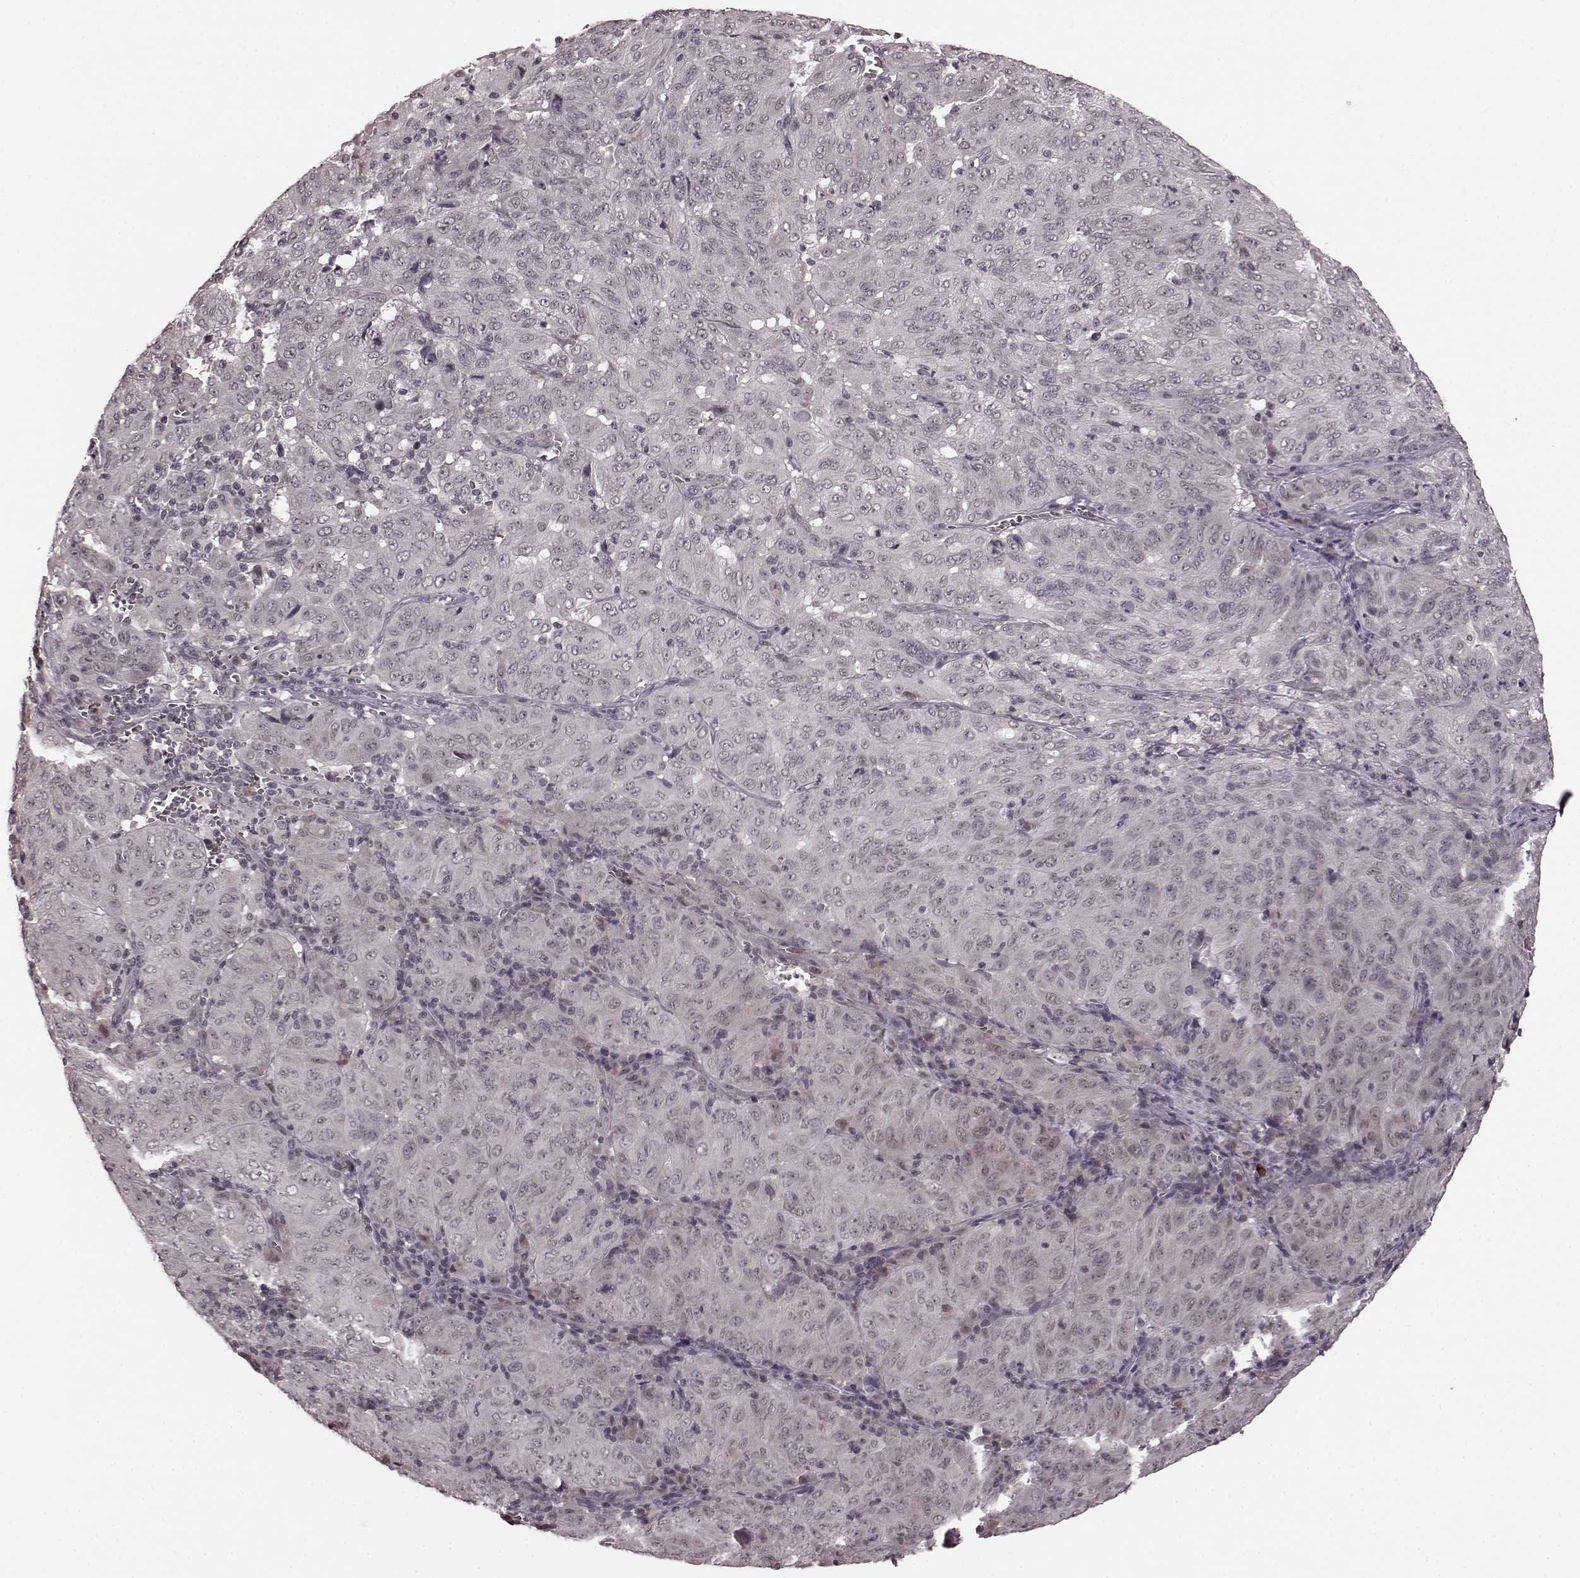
{"staining": {"intensity": "negative", "quantity": "none", "location": "none"}, "tissue": "pancreatic cancer", "cell_type": "Tumor cells", "image_type": "cancer", "snomed": [{"axis": "morphology", "description": "Adenocarcinoma, NOS"}, {"axis": "topography", "description": "Pancreas"}], "caption": "High magnification brightfield microscopy of pancreatic cancer stained with DAB (brown) and counterstained with hematoxylin (blue): tumor cells show no significant staining.", "gene": "PLCB4", "patient": {"sex": "male", "age": 63}}